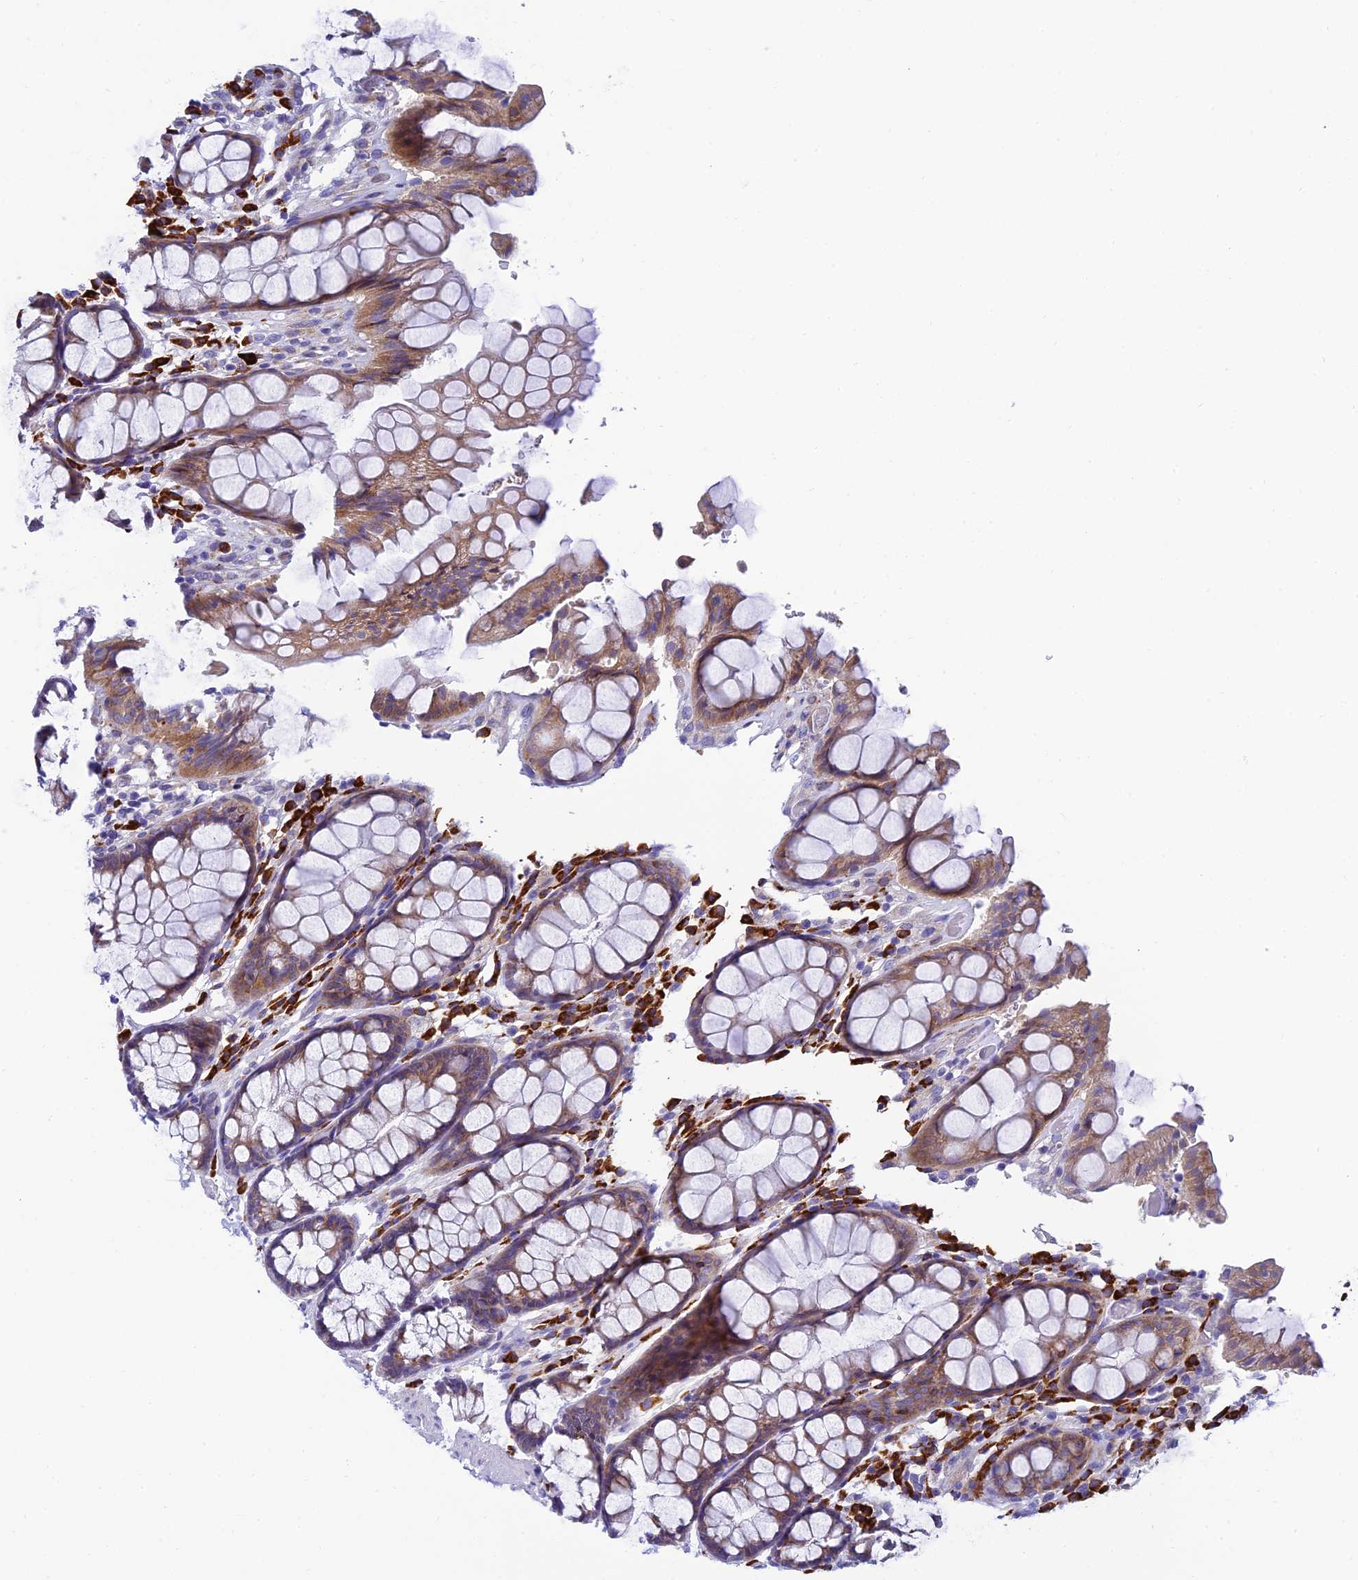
{"staining": {"intensity": "moderate", "quantity": "25%-75%", "location": "cytoplasmic/membranous"}, "tissue": "rectum", "cell_type": "Glandular cells", "image_type": "normal", "snomed": [{"axis": "morphology", "description": "Normal tissue, NOS"}, {"axis": "topography", "description": "Rectum"}], "caption": "This is a histology image of immunohistochemistry staining of unremarkable rectum, which shows moderate staining in the cytoplasmic/membranous of glandular cells.", "gene": "MACIR", "patient": {"sex": "male", "age": 64}}